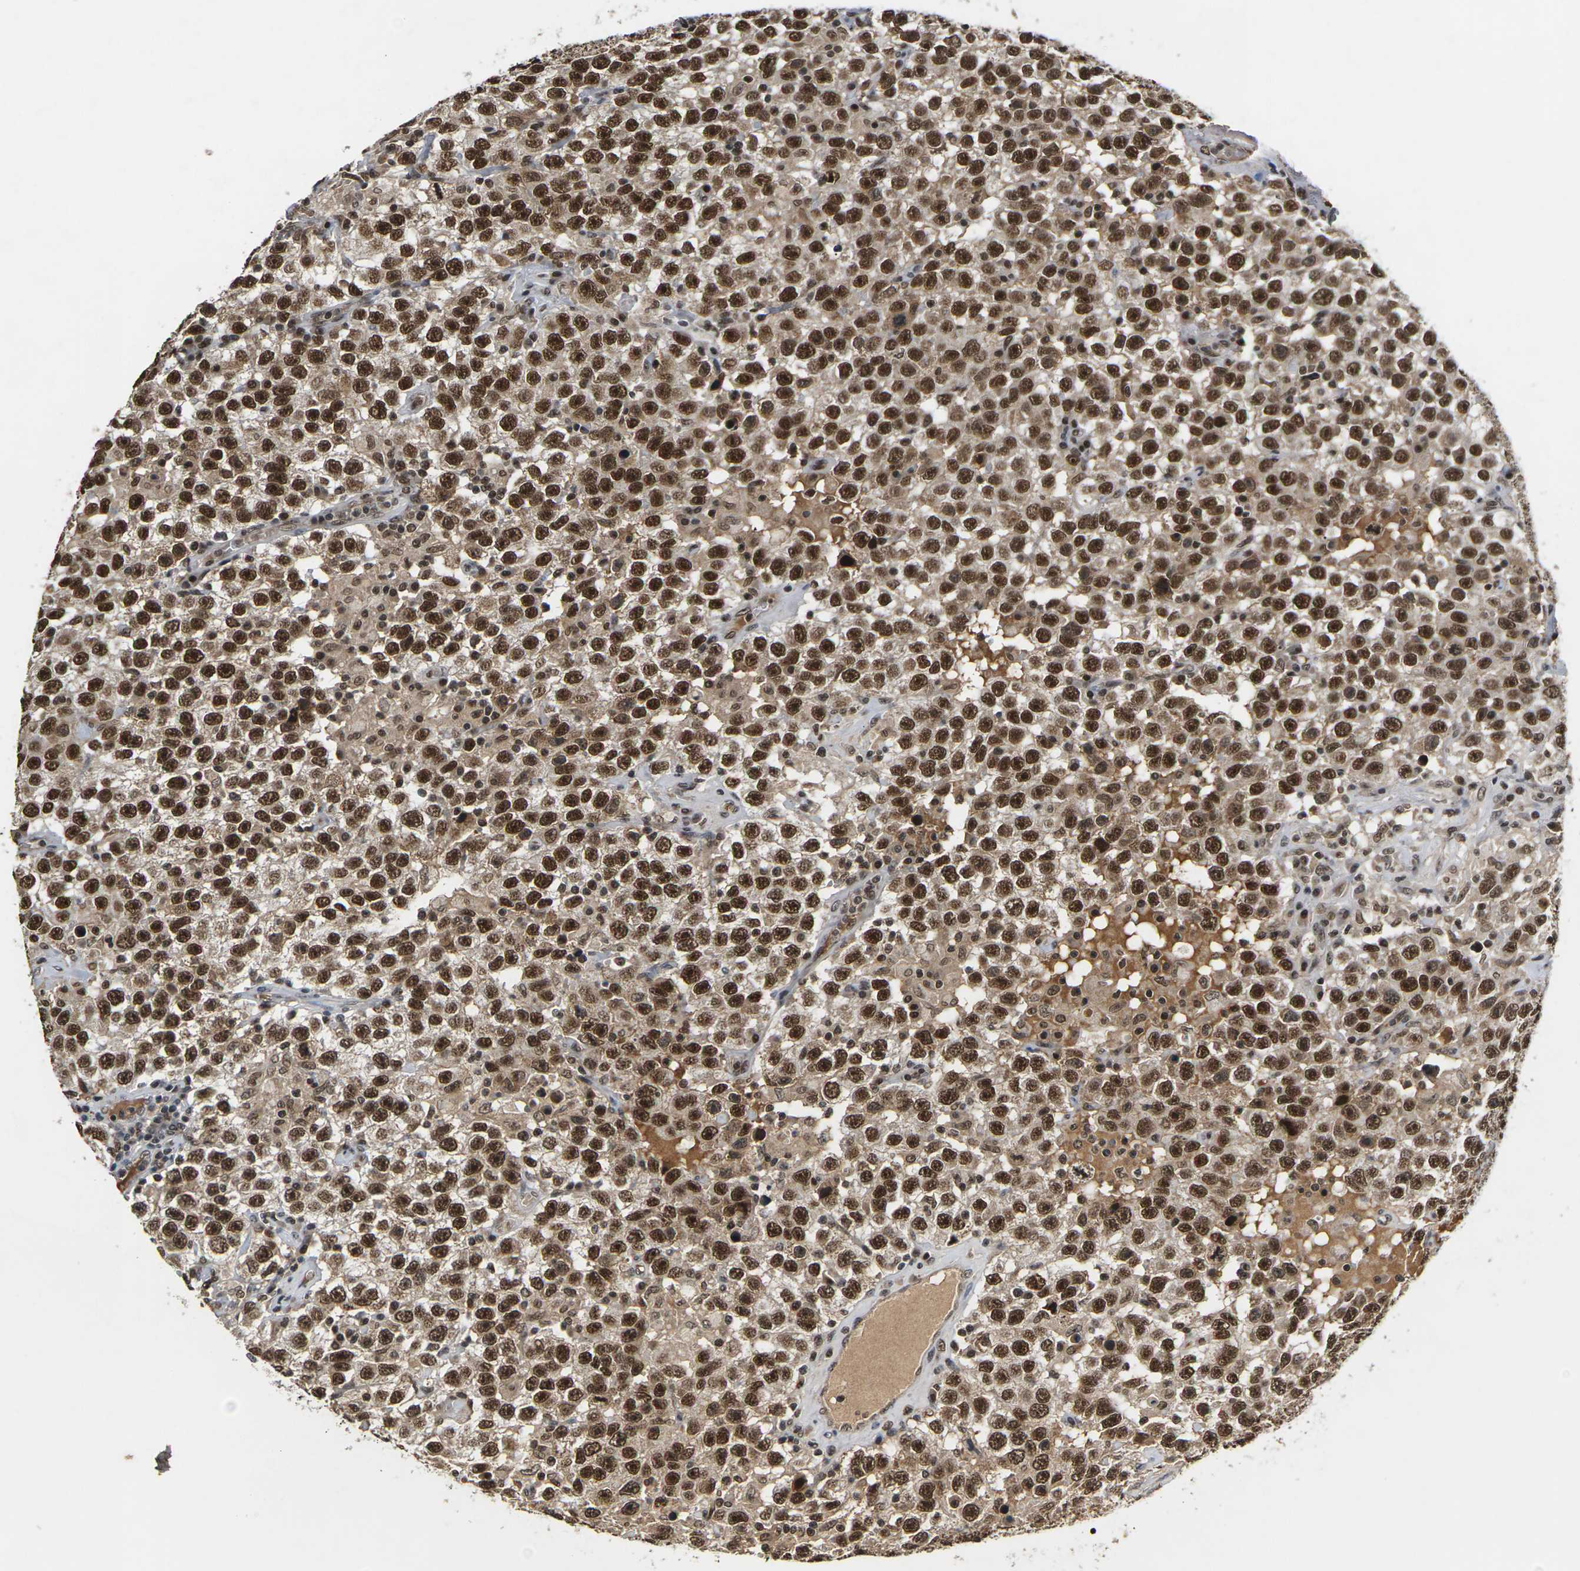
{"staining": {"intensity": "strong", "quantity": ">75%", "location": "cytoplasmic/membranous,nuclear"}, "tissue": "testis cancer", "cell_type": "Tumor cells", "image_type": "cancer", "snomed": [{"axis": "morphology", "description": "Seminoma, NOS"}, {"axis": "topography", "description": "Testis"}], "caption": "Human seminoma (testis) stained with a protein marker reveals strong staining in tumor cells.", "gene": "NELFA", "patient": {"sex": "male", "age": 41}}